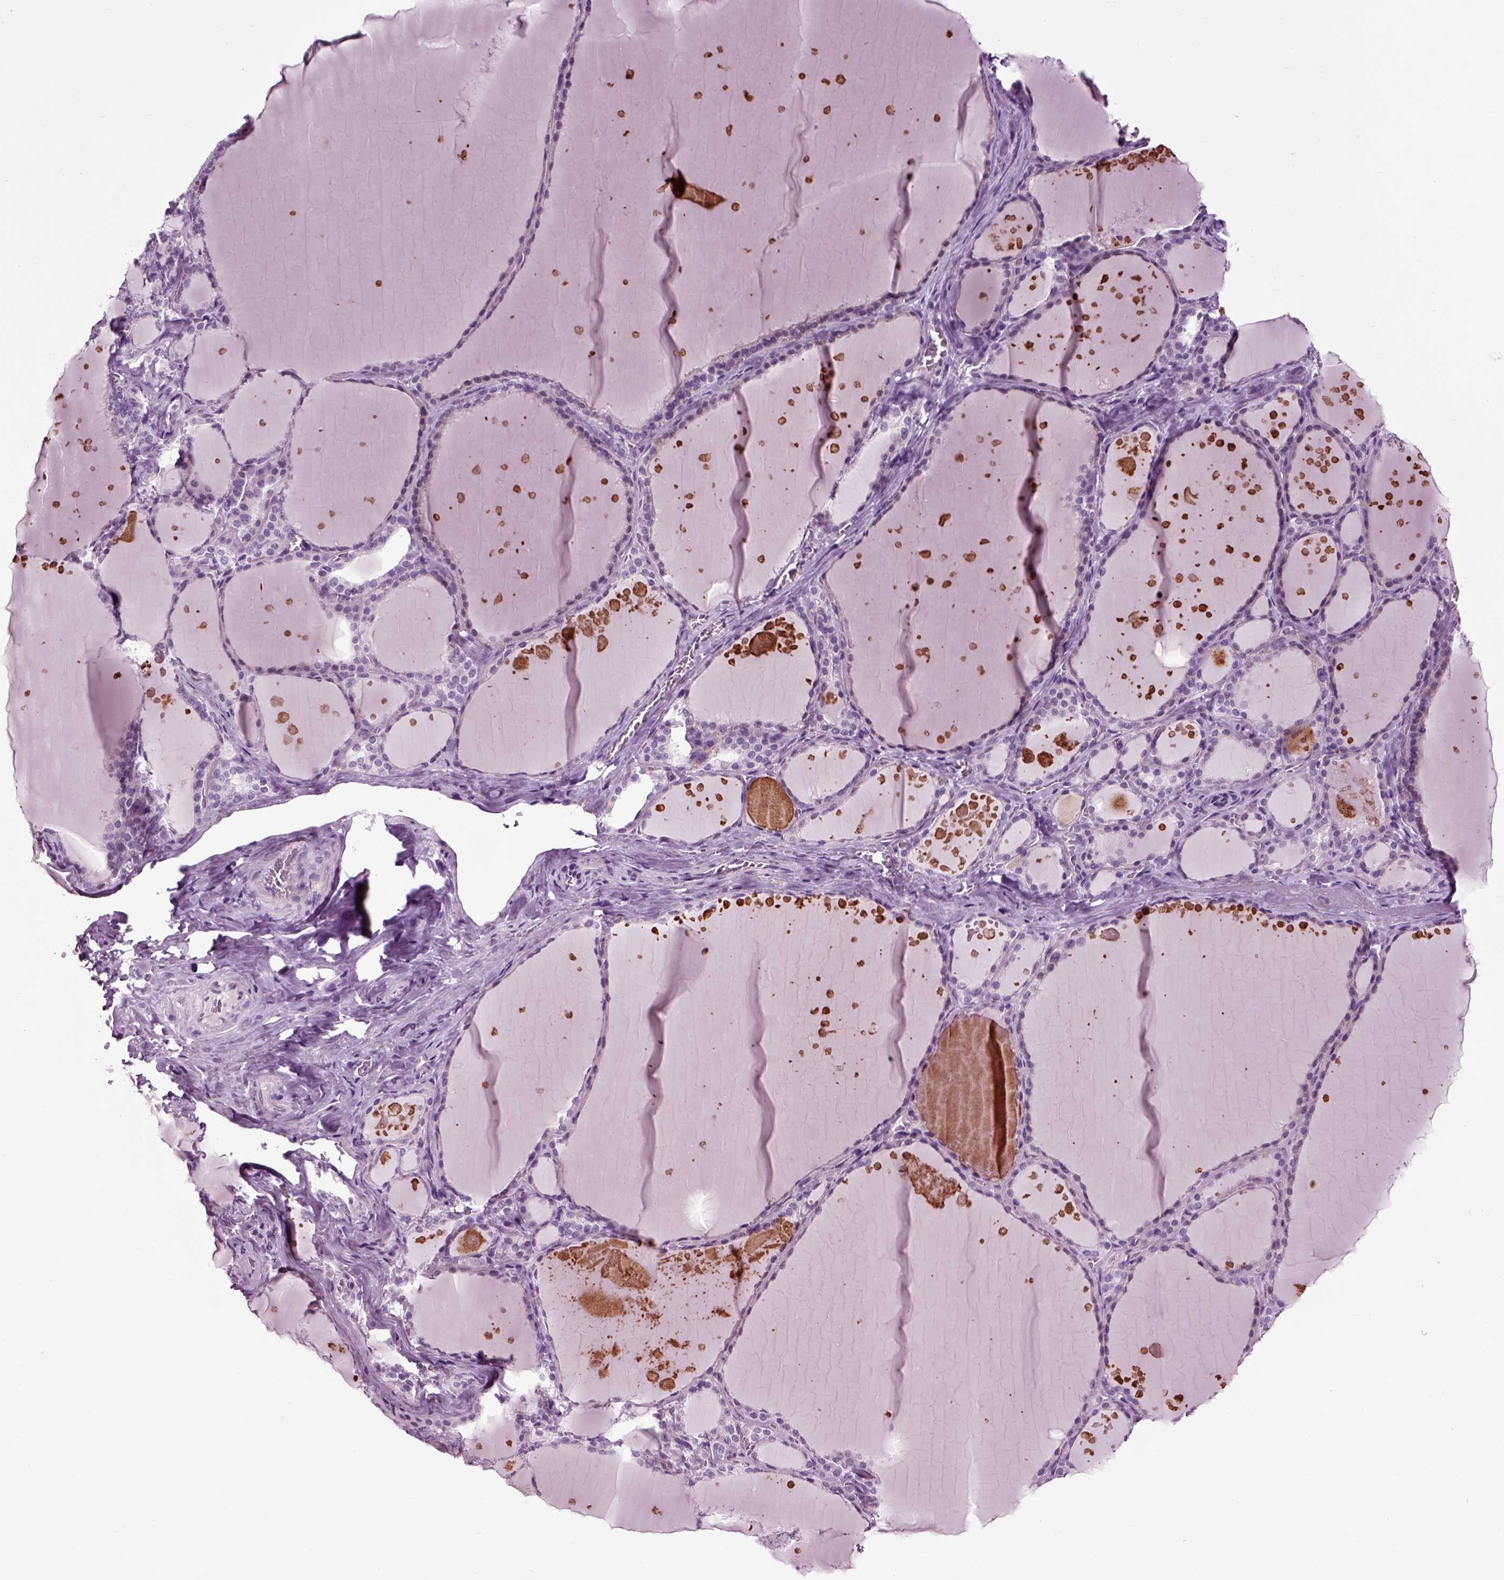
{"staining": {"intensity": "negative", "quantity": "none", "location": "none"}, "tissue": "thyroid gland", "cell_type": "Glandular cells", "image_type": "normal", "snomed": [{"axis": "morphology", "description": "Normal tissue, NOS"}, {"axis": "topography", "description": "Thyroid gland"}], "caption": "Immunohistochemical staining of benign human thyroid gland demonstrates no significant positivity in glandular cells.", "gene": "ARHGAP11A", "patient": {"sex": "male", "age": 63}}